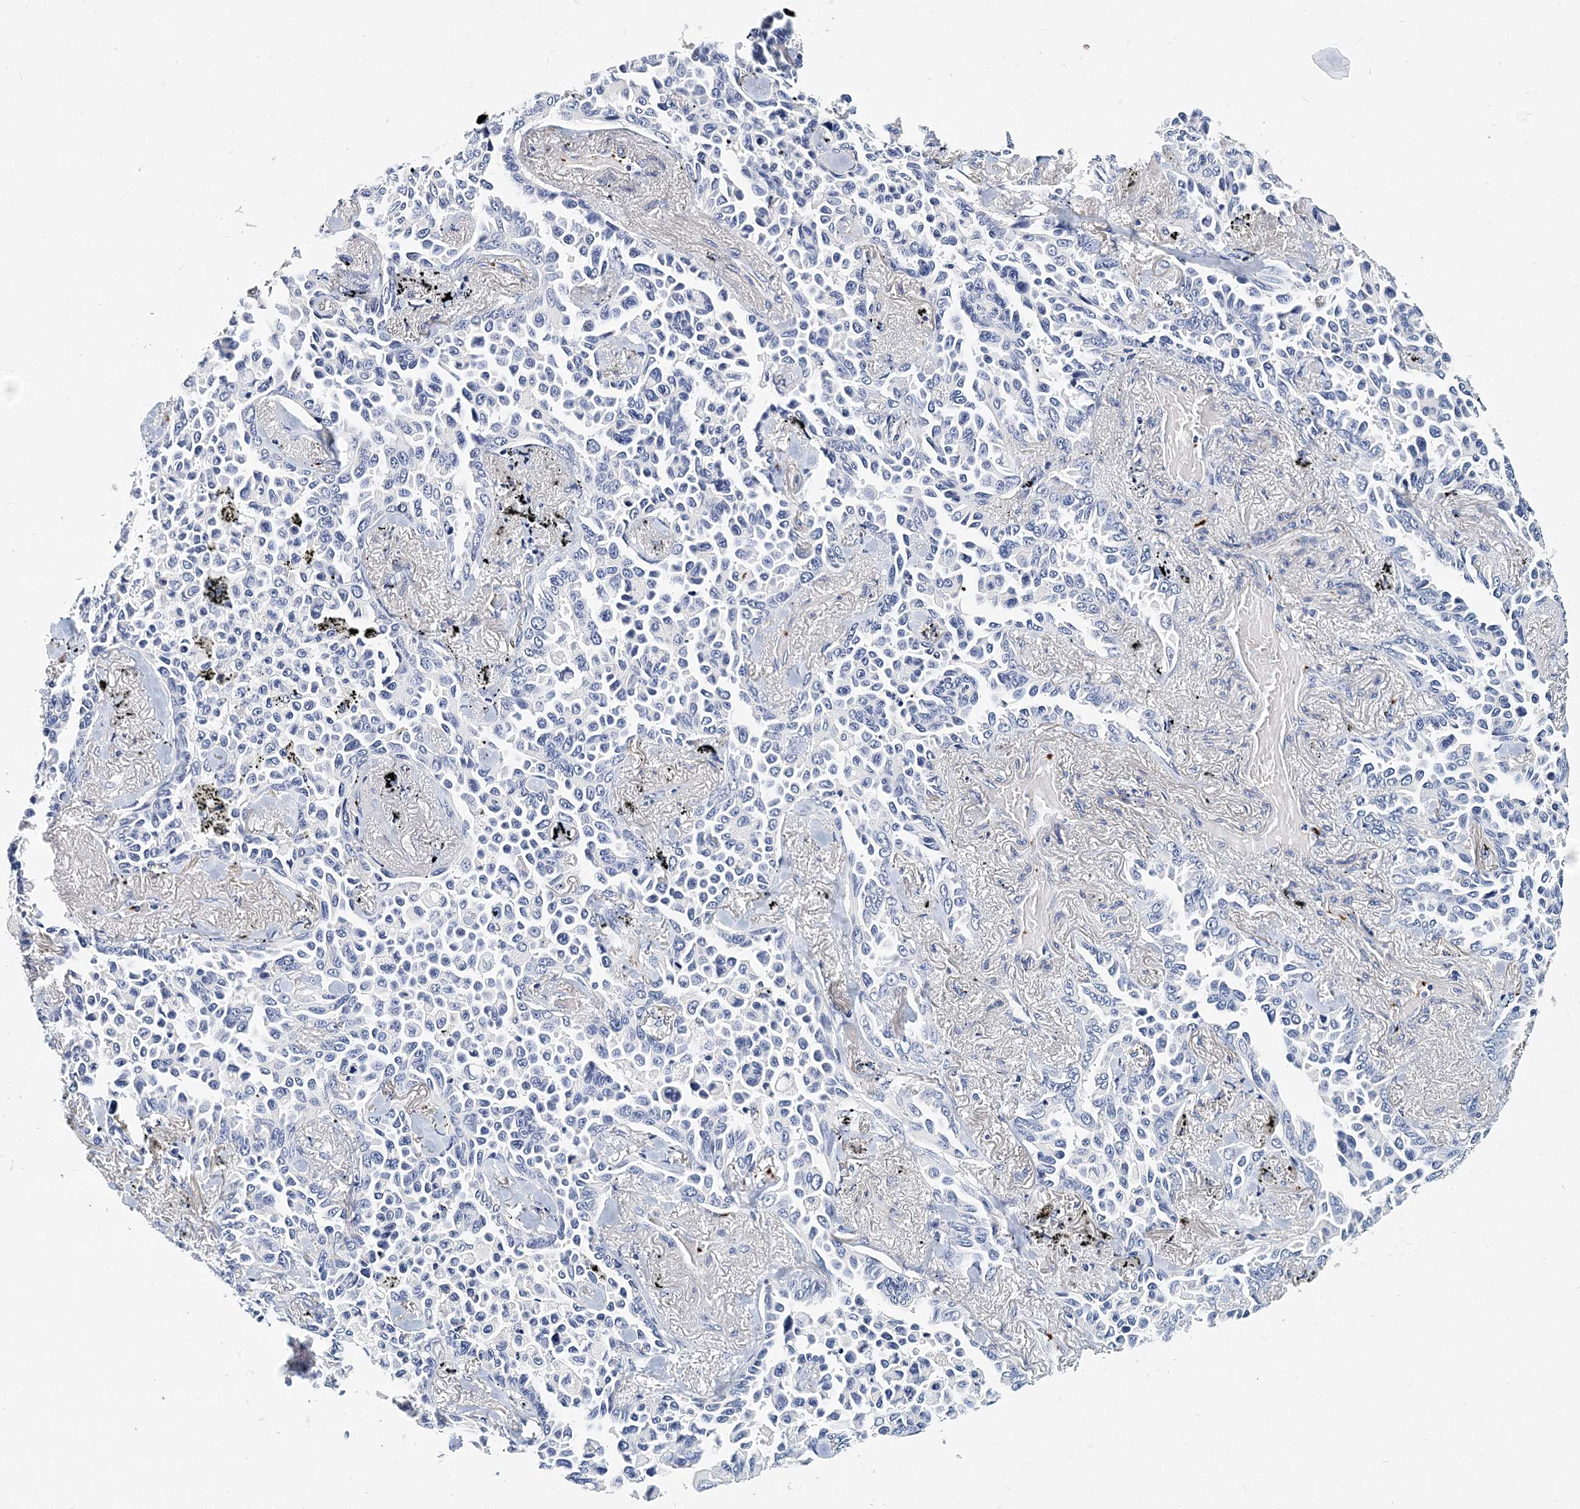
{"staining": {"intensity": "negative", "quantity": "none", "location": "none"}, "tissue": "lung cancer", "cell_type": "Tumor cells", "image_type": "cancer", "snomed": [{"axis": "morphology", "description": "Adenocarcinoma, NOS"}, {"axis": "topography", "description": "Lung"}], "caption": "Immunohistochemistry (IHC) of human lung adenocarcinoma shows no positivity in tumor cells.", "gene": "ITGA2B", "patient": {"sex": "female", "age": 67}}